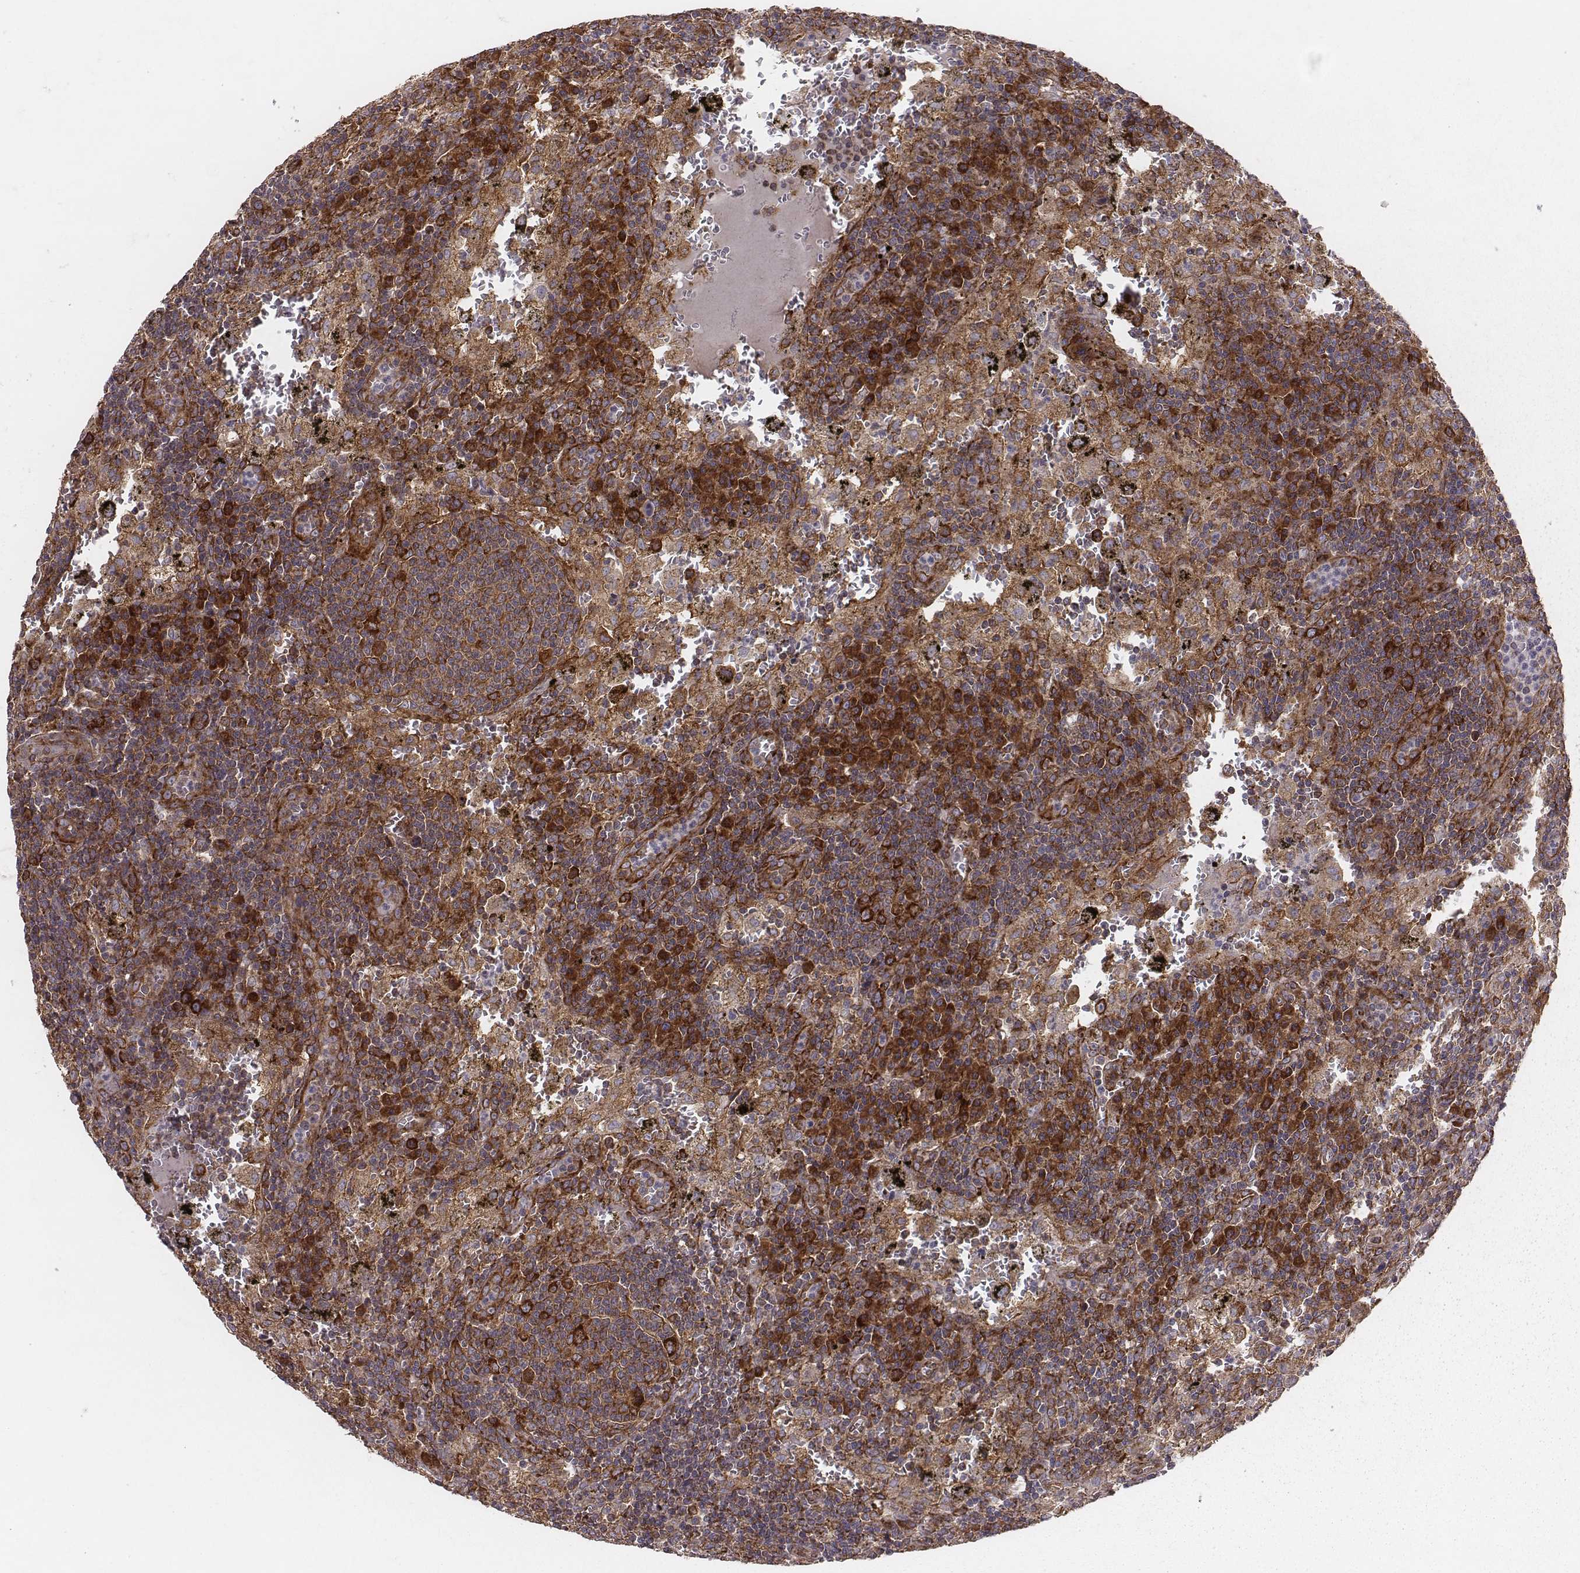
{"staining": {"intensity": "strong", "quantity": "25%-75%", "location": "cytoplasmic/membranous"}, "tissue": "lymph node", "cell_type": "Non-germinal center cells", "image_type": "normal", "snomed": [{"axis": "morphology", "description": "Normal tissue, NOS"}, {"axis": "topography", "description": "Lymph node"}], "caption": "Protein expression analysis of benign human lymph node reveals strong cytoplasmic/membranous expression in about 25%-75% of non-germinal center cells. Ihc stains the protein in brown and the nuclei are stained blue.", "gene": "TXLNA", "patient": {"sex": "male", "age": 62}}